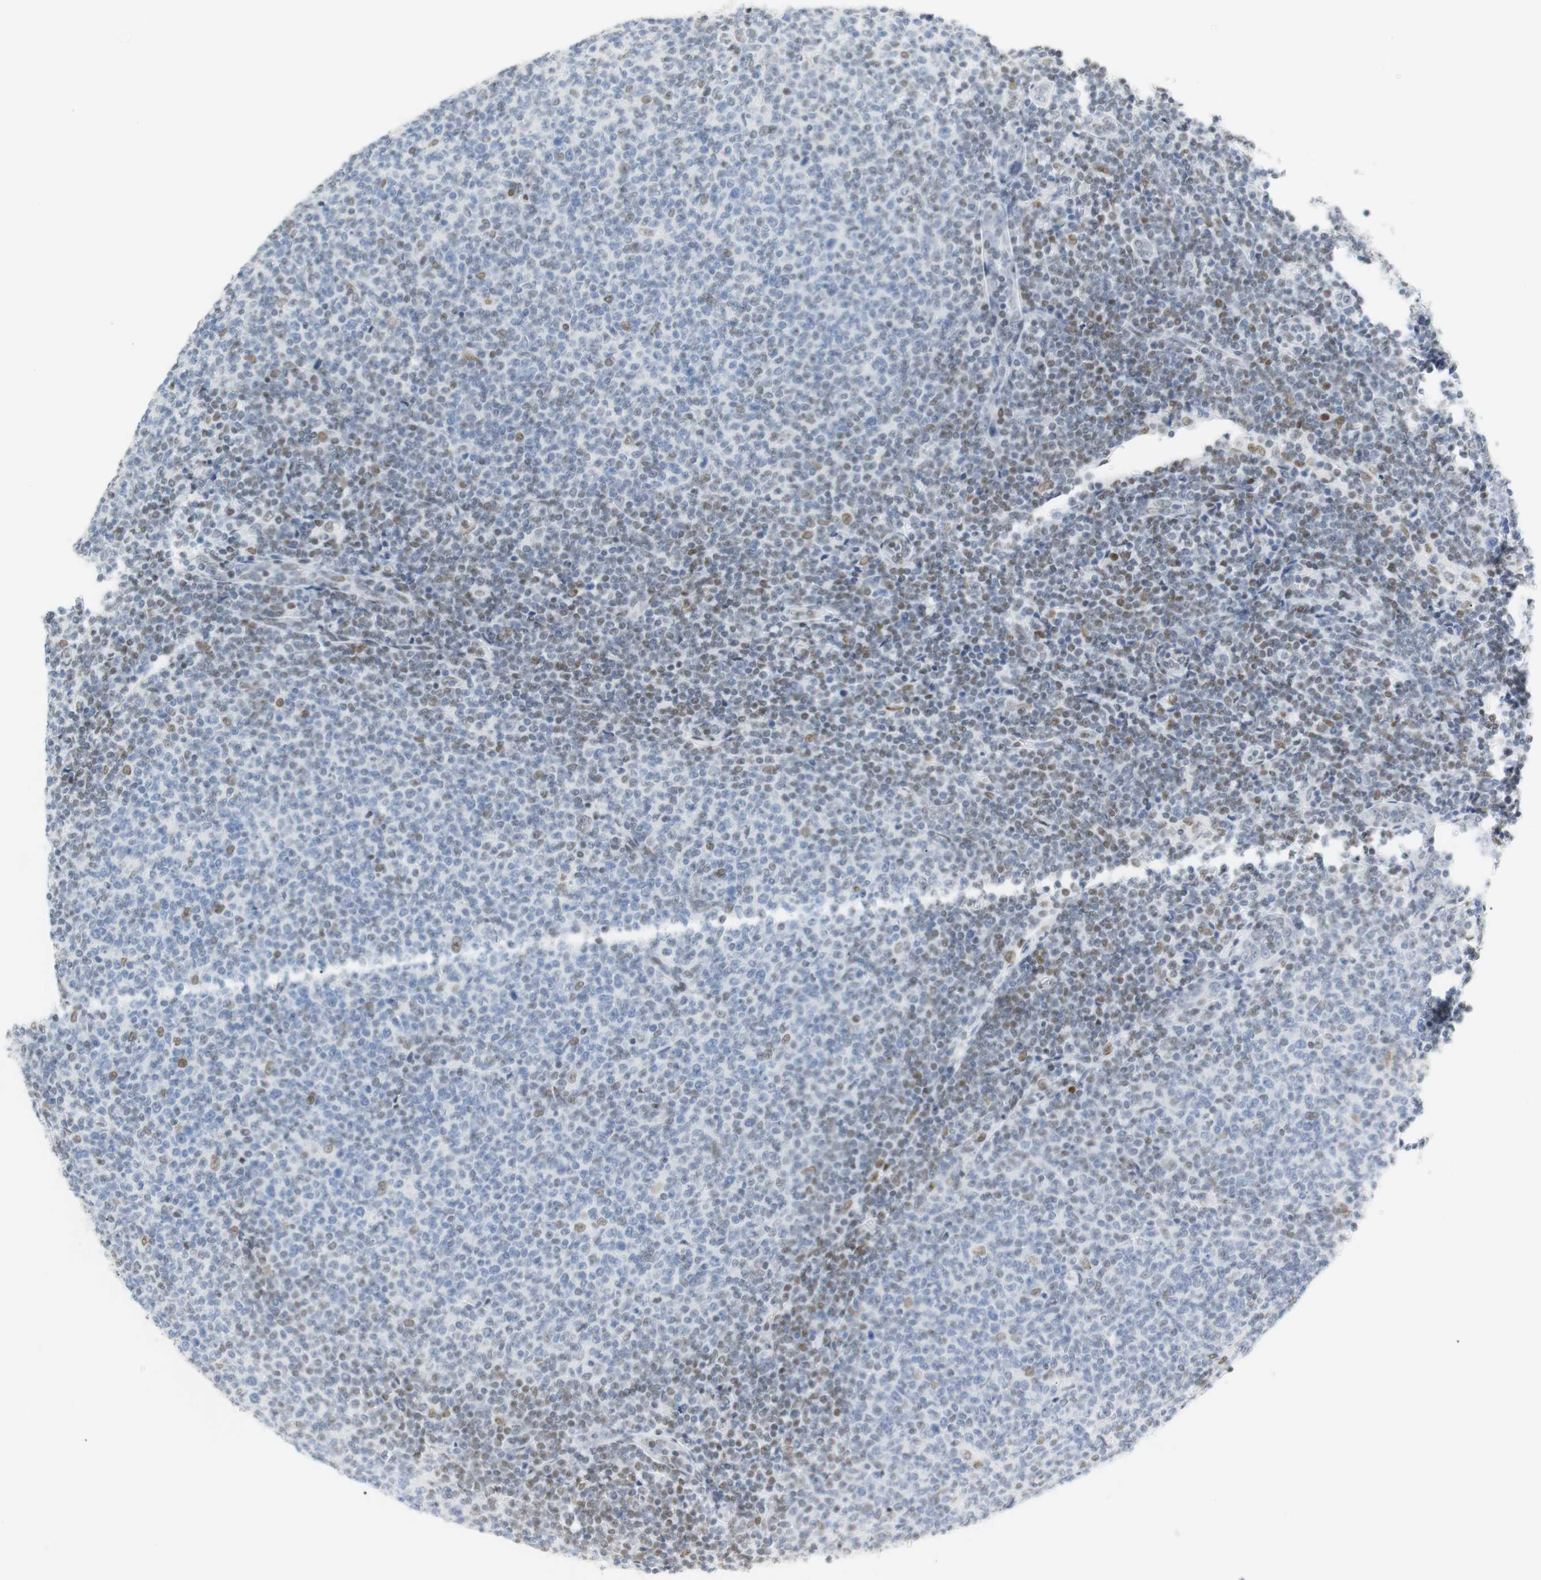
{"staining": {"intensity": "moderate", "quantity": "<25%", "location": "nuclear"}, "tissue": "lymphoma", "cell_type": "Tumor cells", "image_type": "cancer", "snomed": [{"axis": "morphology", "description": "Malignant lymphoma, non-Hodgkin's type, Low grade"}, {"axis": "topography", "description": "Lymph node"}], "caption": "A low amount of moderate nuclear expression is identified in about <25% of tumor cells in lymphoma tissue.", "gene": "BMI1", "patient": {"sex": "male", "age": 66}}